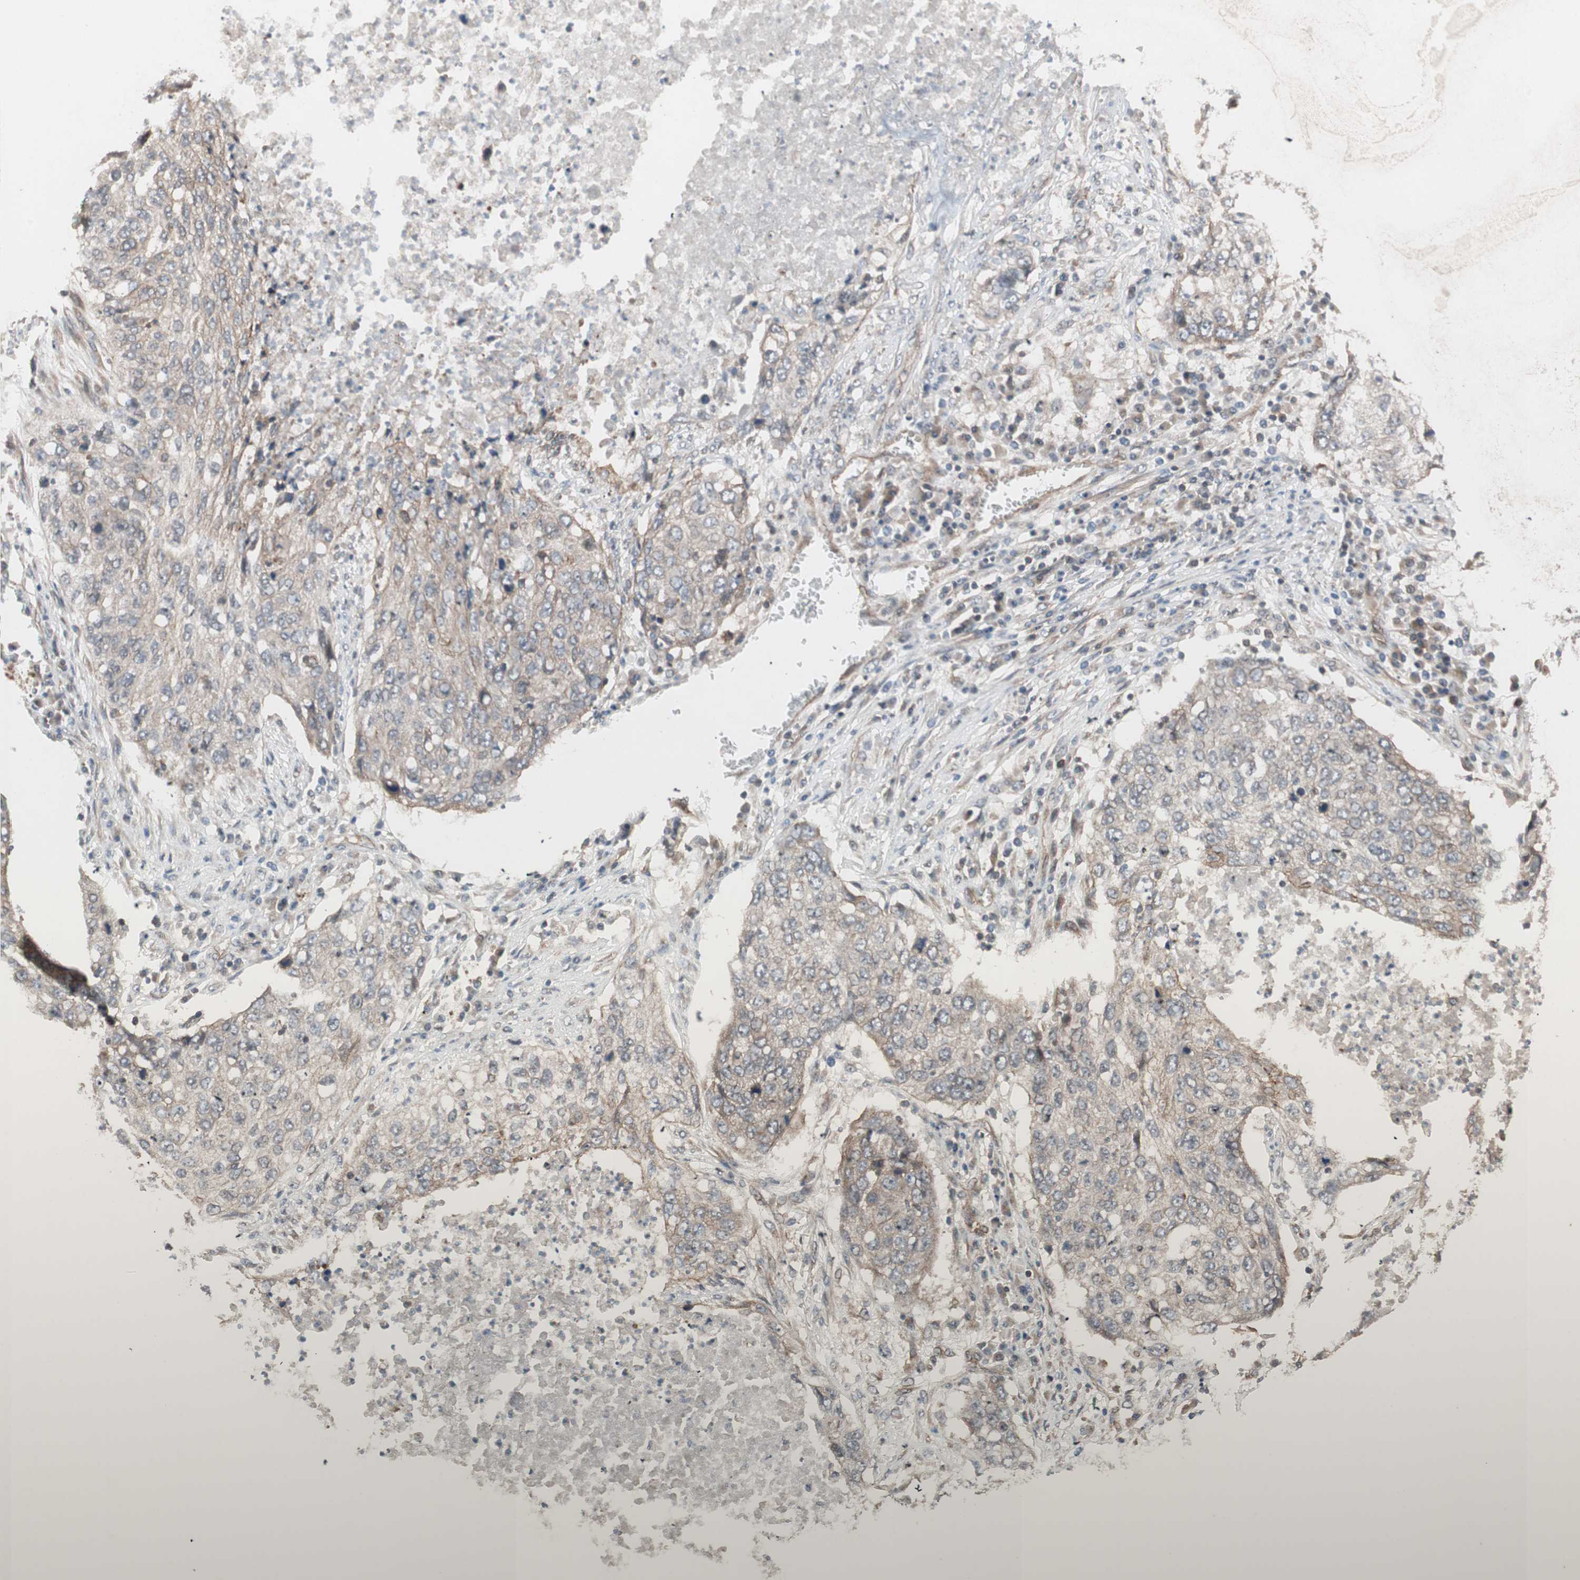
{"staining": {"intensity": "moderate", "quantity": ">75%", "location": "cytoplasmic/membranous"}, "tissue": "lung cancer", "cell_type": "Tumor cells", "image_type": "cancer", "snomed": [{"axis": "morphology", "description": "Squamous cell carcinoma, NOS"}, {"axis": "topography", "description": "Lung"}], "caption": "Moderate cytoplasmic/membranous protein positivity is identified in approximately >75% of tumor cells in lung cancer (squamous cell carcinoma).", "gene": "PFDN1", "patient": {"sex": "female", "age": 63}}